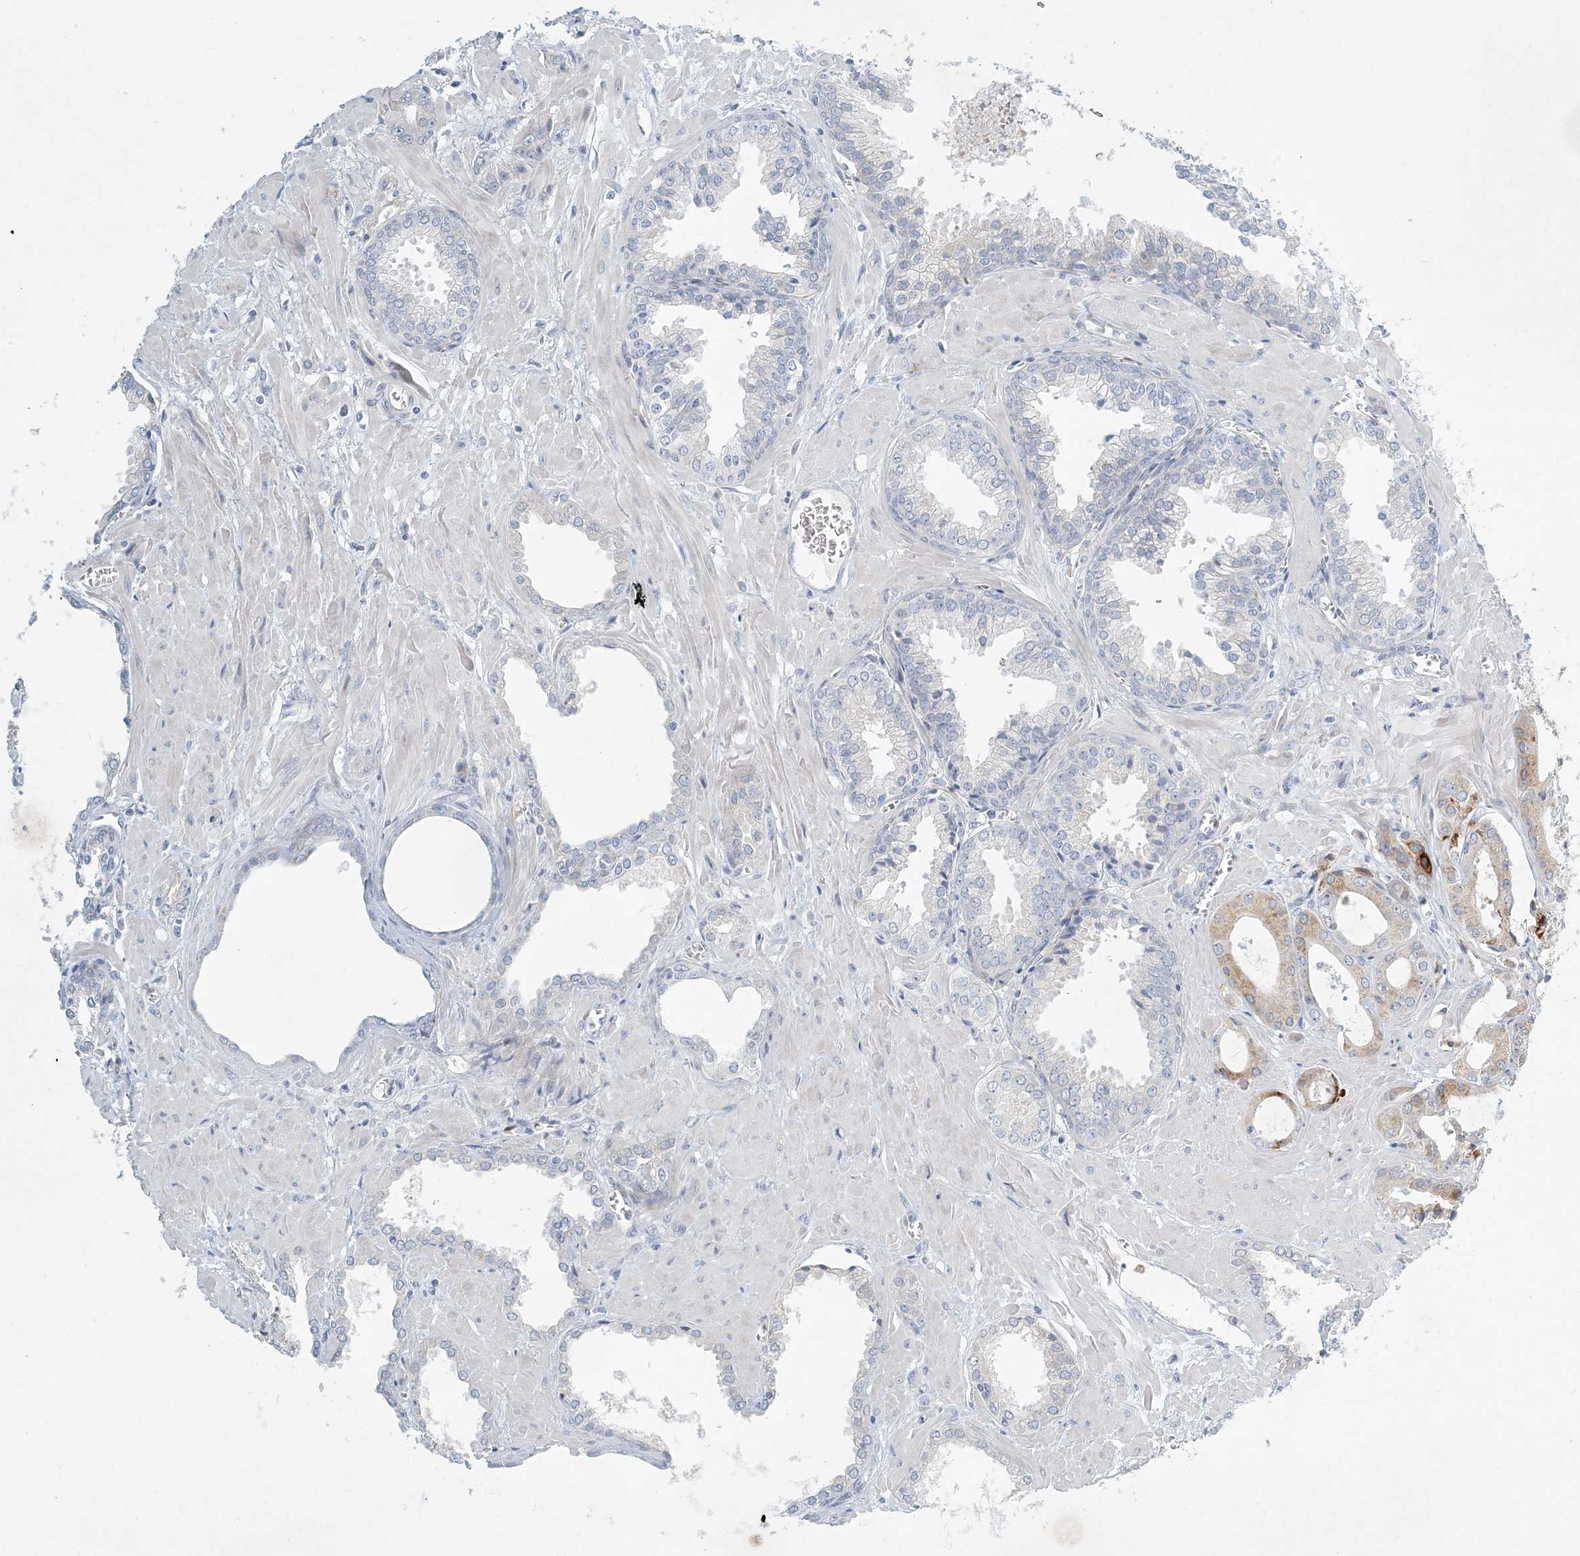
{"staining": {"intensity": "weak", "quantity": "<25%", "location": "cytoplasmic/membranous"}, "tissue": "prostate cancer", "cell_type": "Tumor cells", "image_type": "cancer", "snomed": [{"axis": "morphology", "description": "Adenocarcinoma, Low grade"}, {"axis": "topography", "description": "Prostate"}], "caption": "Histopathology image shows no significant protein staining in tumor cells of low-grade adenocarcinoma (prostate).", "gene": "ZNF385D", "patient": {"sex": "male", "age": 67}}